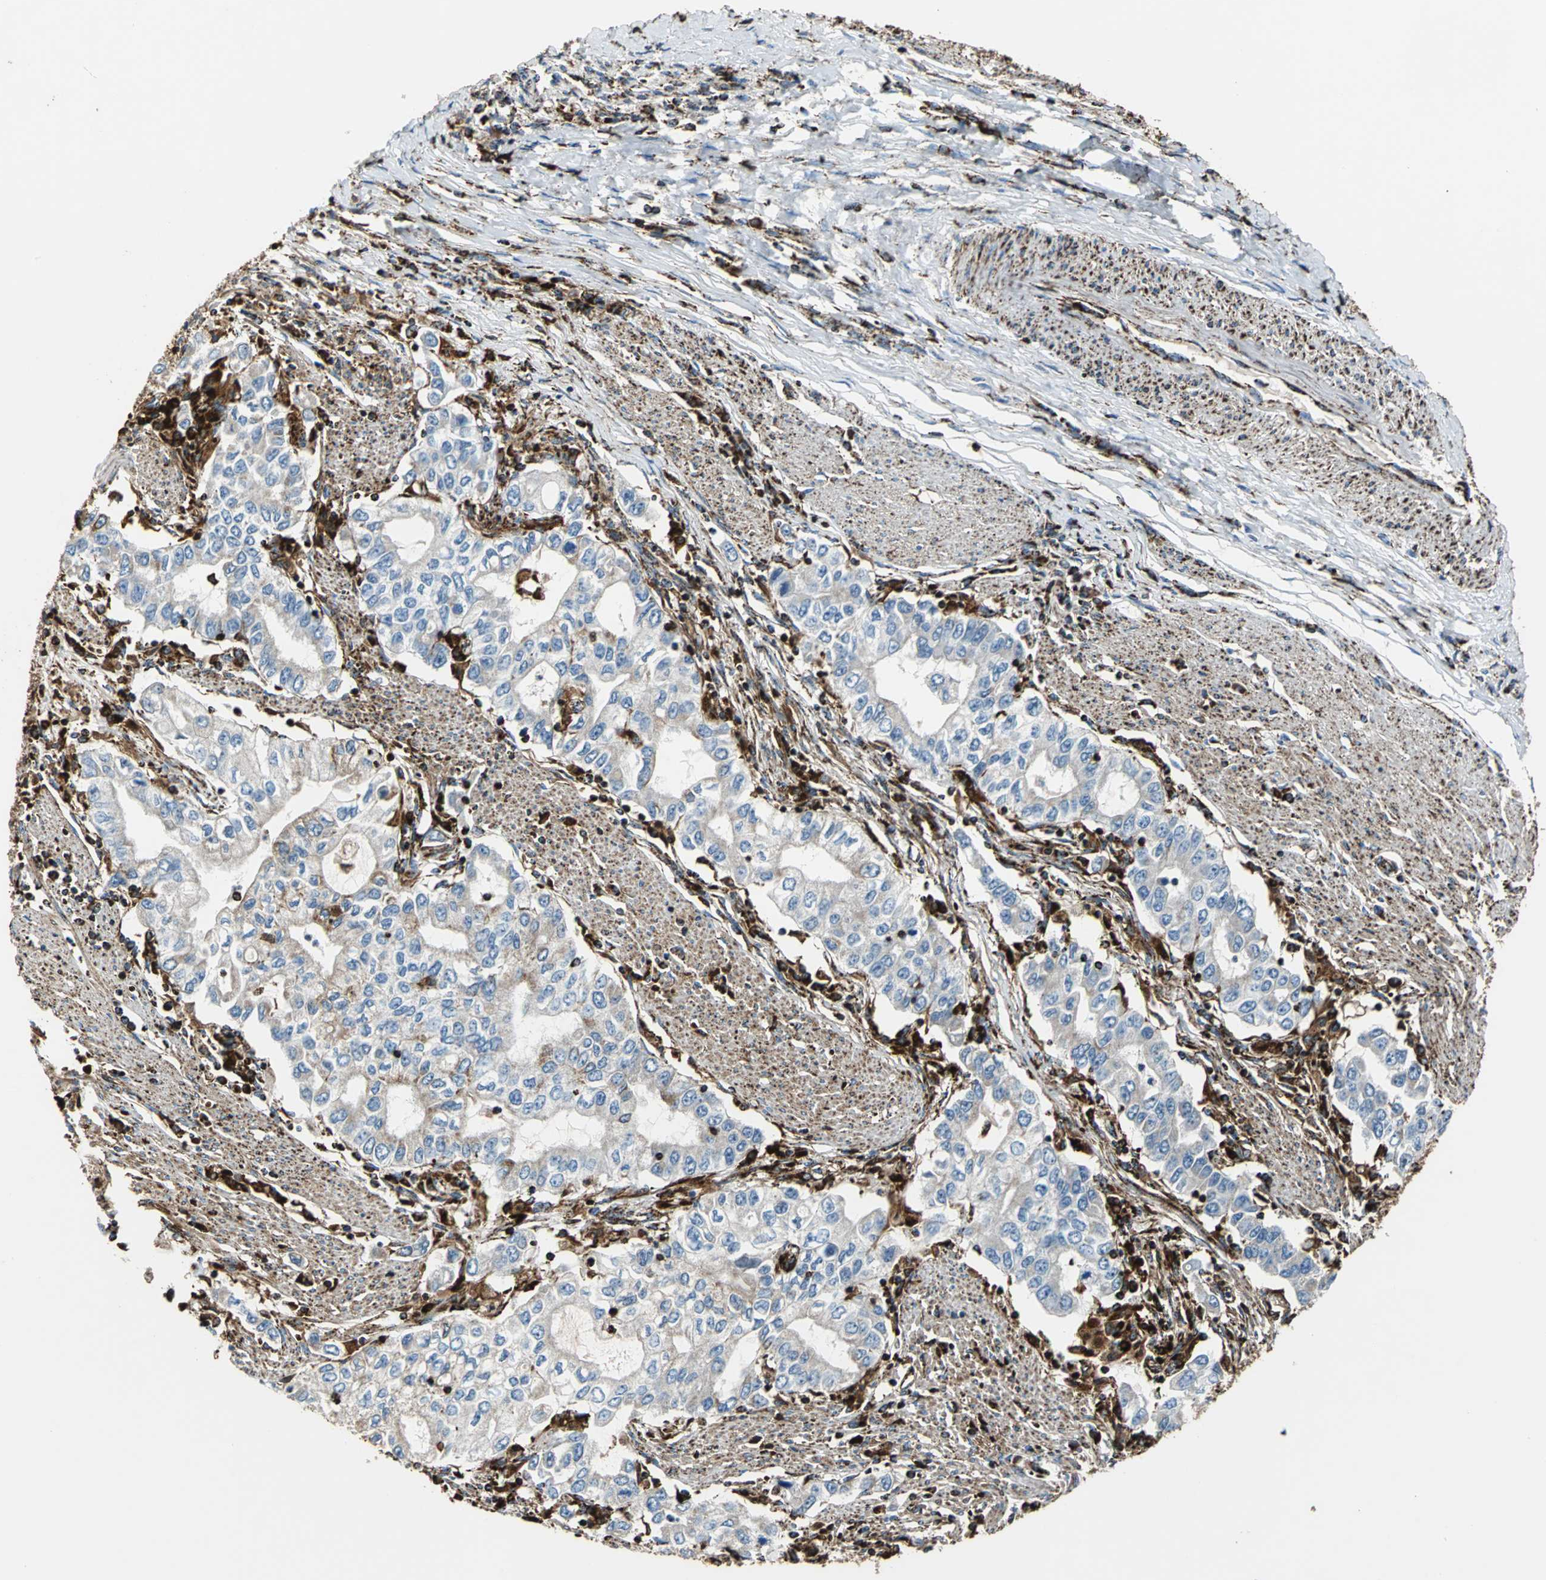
{"staining": {"intensity": "weak", "quantity": ">75%", "location": "cytoplasmic/membranous"}, "tissue": "stomach cancer", "cell_type": "Tumor cells", "image_type": "cancer", "snomed": [{"axis": "morphology", "description": "Adenocarcinoma, NOS"}, {"axis": "topography", "description": "Stomach, lower"}], "caption": "Weak cytoplasmic/membranous staining for a protein is identified in approximately >75% of tumor cells of stomach cancer (adenocarcinoma) using immunohistochemistry.", "gene": "ECH1", "patient": {"sex": "female", "age": 72}}